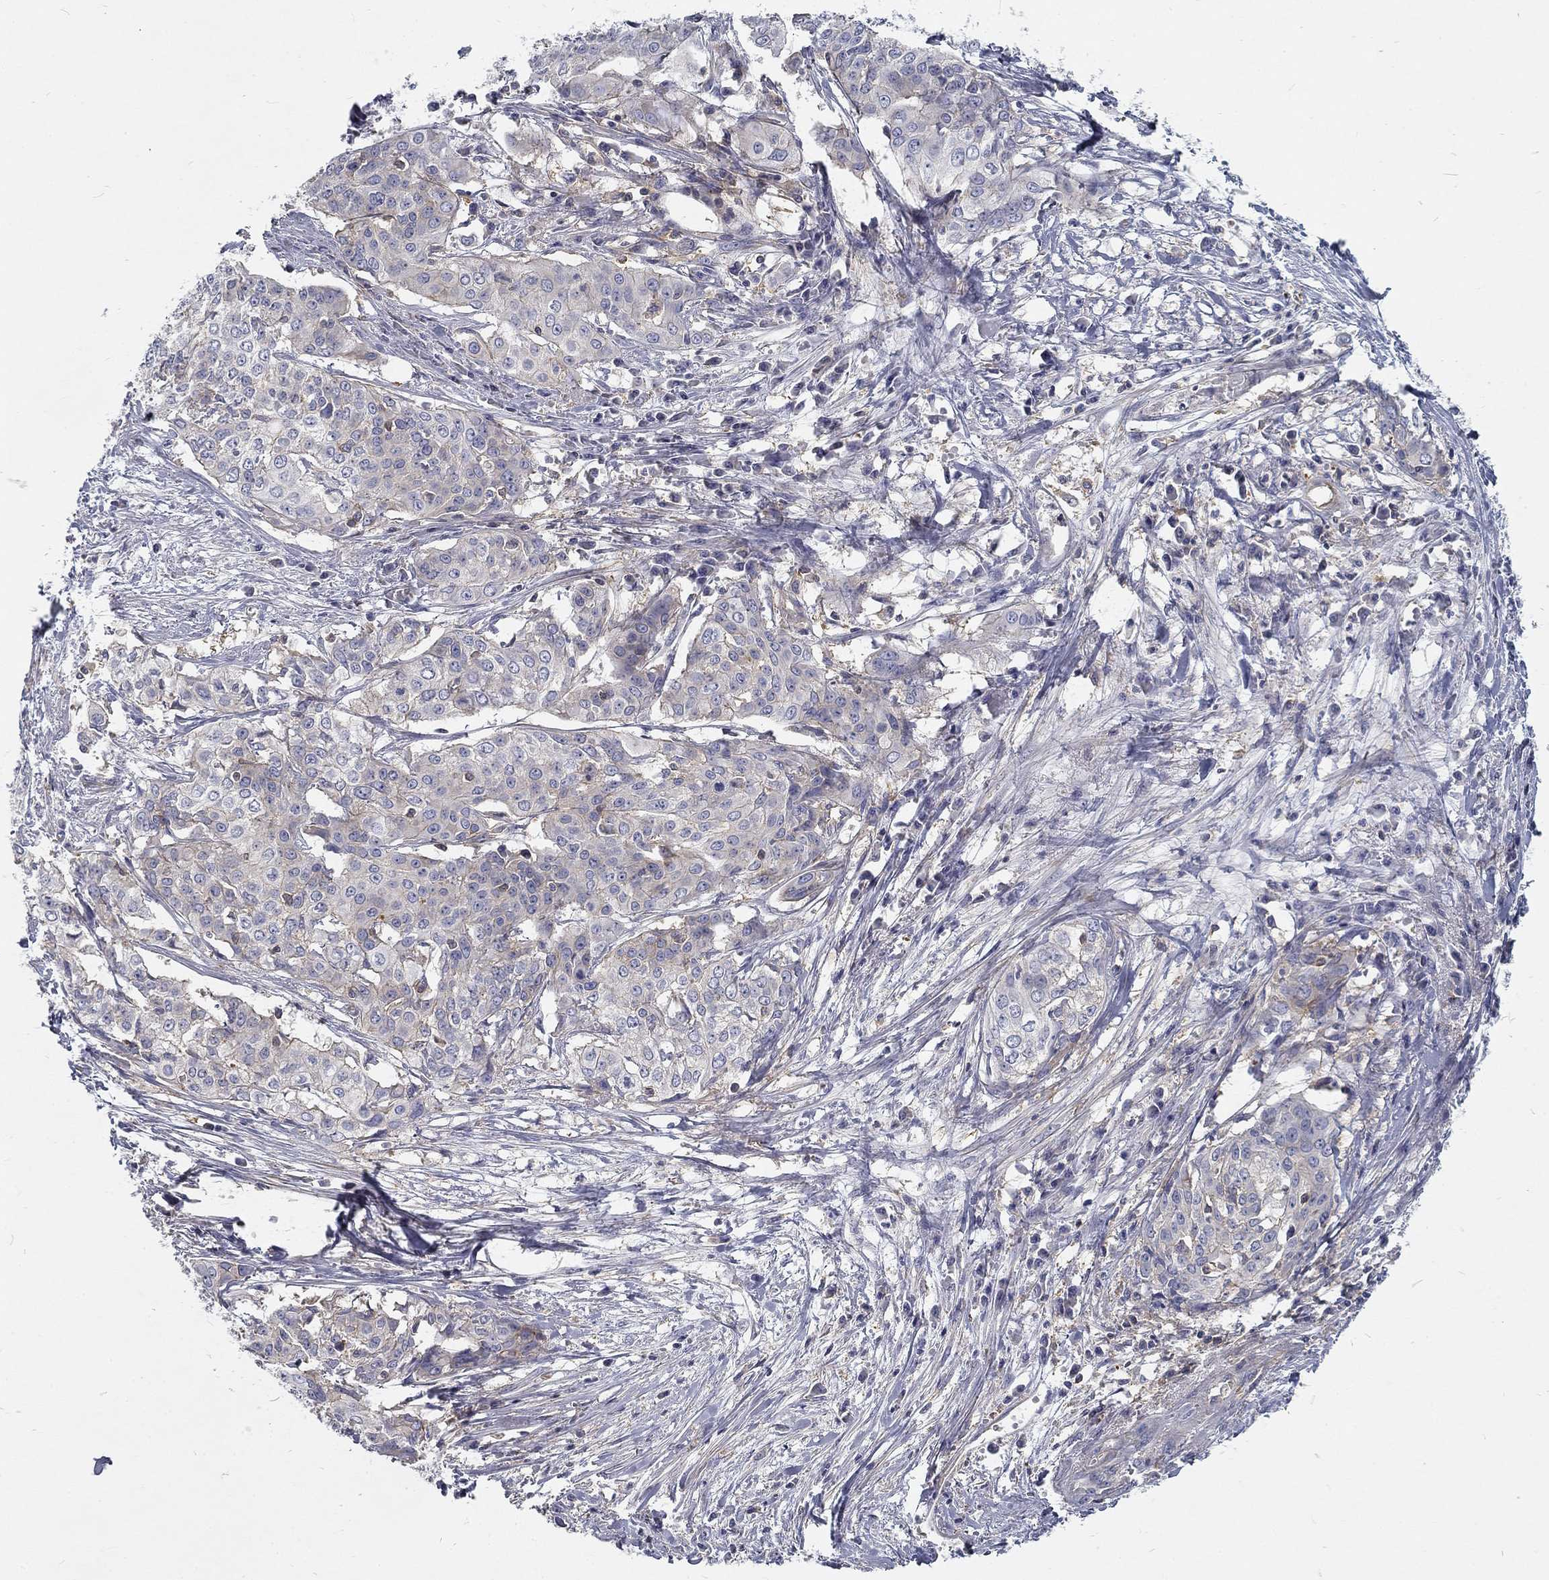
{"staining": {"intensity": "moderate", "quantity": "<25%", "location": "nuclear"}, "tissue": "cervical cancer", "cell_type": "Tumor cells", "image_type": "cancer", "snomed": [{"axis": "morphology", "description": "Squamous cell carcinoma, NOS"}, {"axis": "topography", "description": "Cervix"}], "caption": "Approximately <25% of tumor cells in human cervical cancer display moderate nuclear protein expression as visualized by brown immunohistochemical staining.", "gene": "MTMR11", "patient": {"sex": "female", "age": 39}}